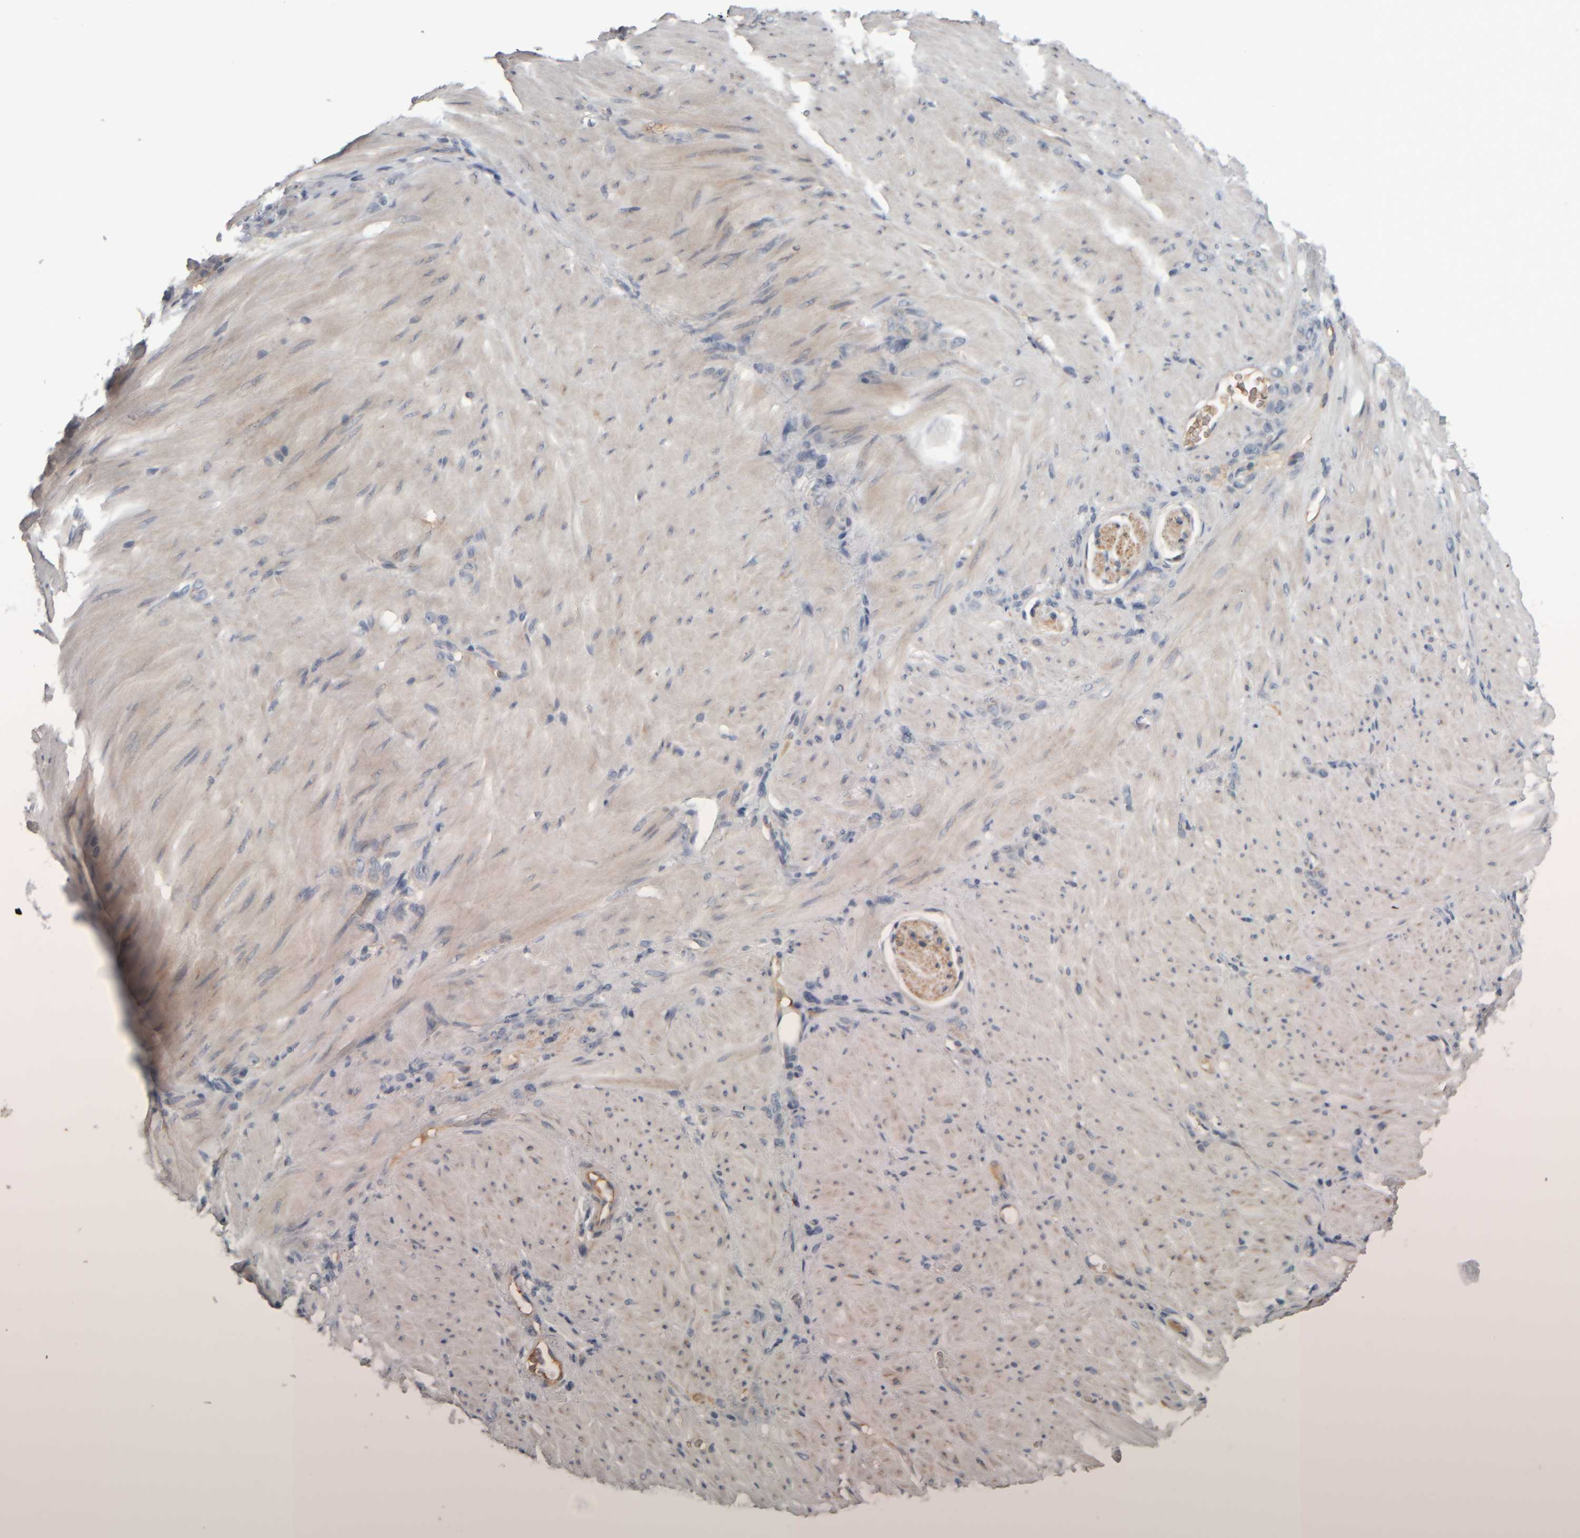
{"staining": {"intensity": "negative", "quantity": "none", "location": "none"}, "tissue": "stomach cancer", "cell_type": "Tumor cells", "image_type": "cancer", "snomed": [{"axis": "morphology", "description": "Normal tissue, NOS"}, {"axis": "morphology", "description": "Adenocarcinoma, NOS"}, {"axis": "topography", "description": "Stomach"}], "caption": "Immunohistochemistry histopathology image of stomach cancer stained for a protein (brown), which displays no expression in tumor cells.", "gene": "CAVIN4", "patient": {"sex": "male", "age": 82}}